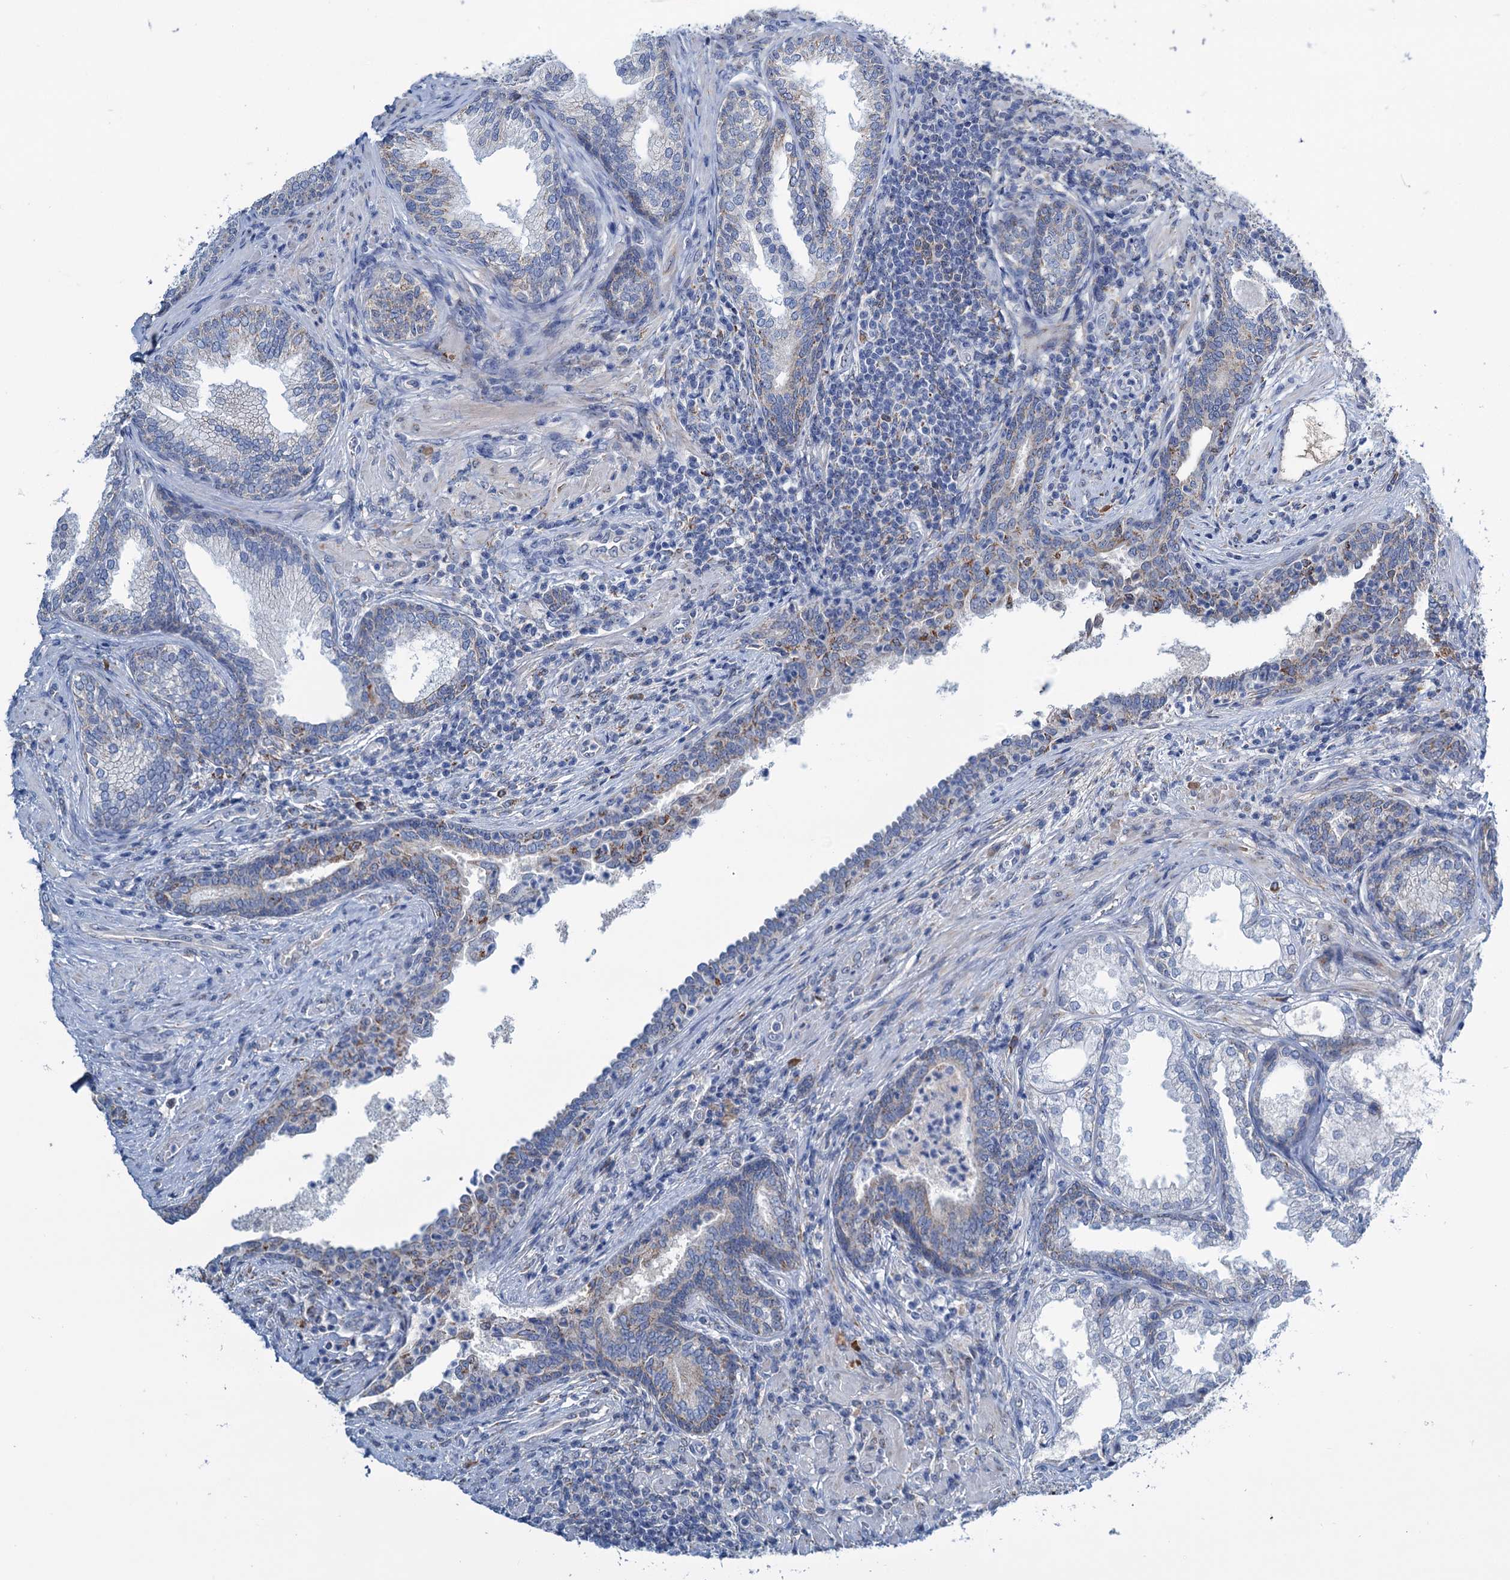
{"staining": {"intensity": "moderate", "quantity": "<25%", "location": "cytoplasmic/membranous"}, "tissue": "prostate", "cell_type": "Glandular cells", "image_type": "normal", "snomed": [{"axis": "morphology", "description": "Normal tissue, NOS"}, {"axis": "topography", "description": "Prostate"}], "caption": "Human prostate stained for a protein (brown) shows moderate cytoplasmic/membranous positive expression in approximately <25% of glandular cells.", "gene": "LPIN1", "patient": {"sex": "male", "age": 76}}